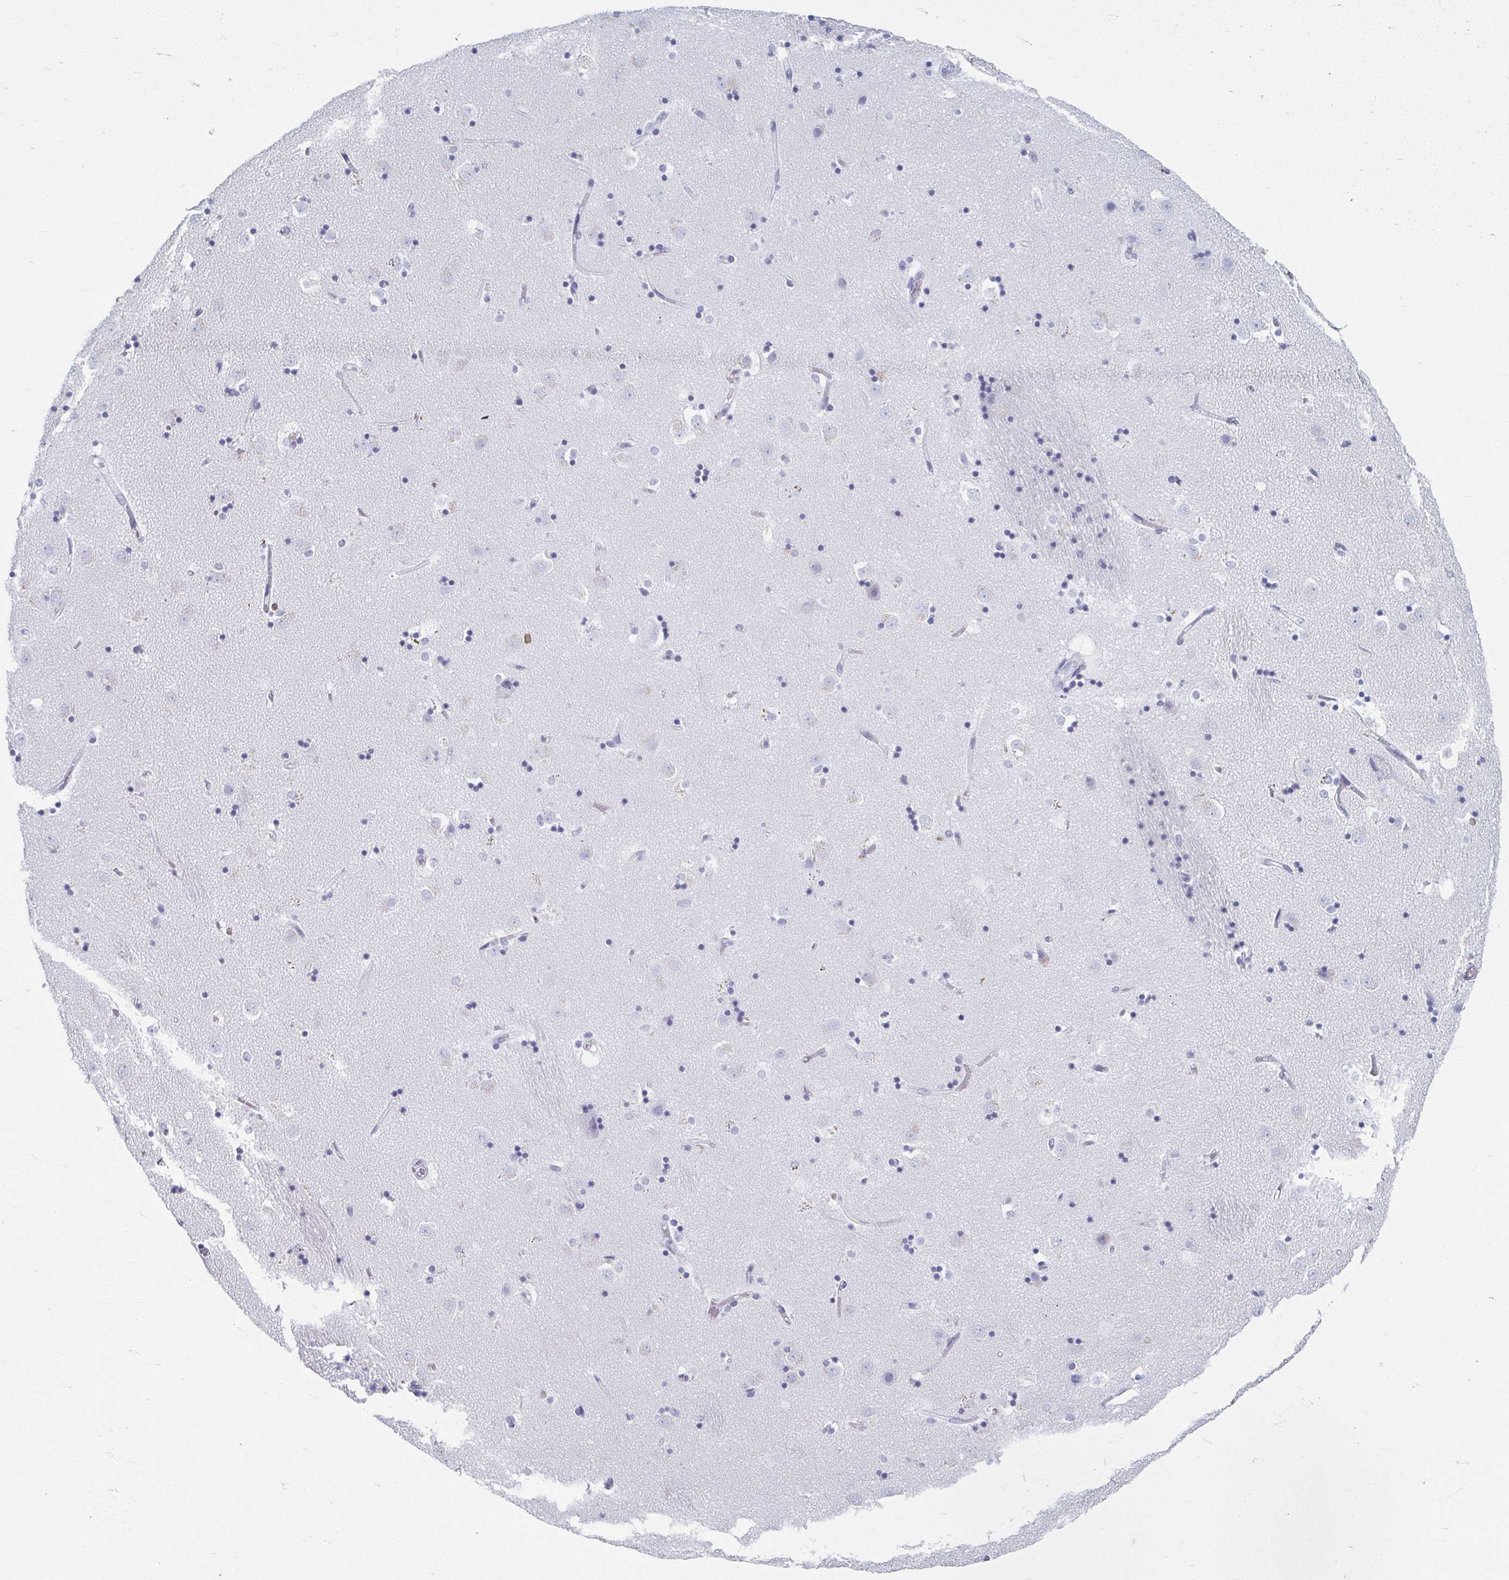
{"staining": {"intensity": "negative", "quantity": "none", "location": "none"}, "tissue": "caudate", "cell_type": "Glial cells", "image_type": "normal", "snomed": [{"axis": "morphology", "description": "Normal tissue, NOS"}, {"axis": "topography", "description": "Lateral ventricle wall"}], "caption": "DAB (3,3'-diaminobenzidine) immunohistochemical staining of unremarkable human caudate demonstrates no significant expression in glial cells.", "gene": "GHRL", "patient": {"sex": "male", "age": 58}}